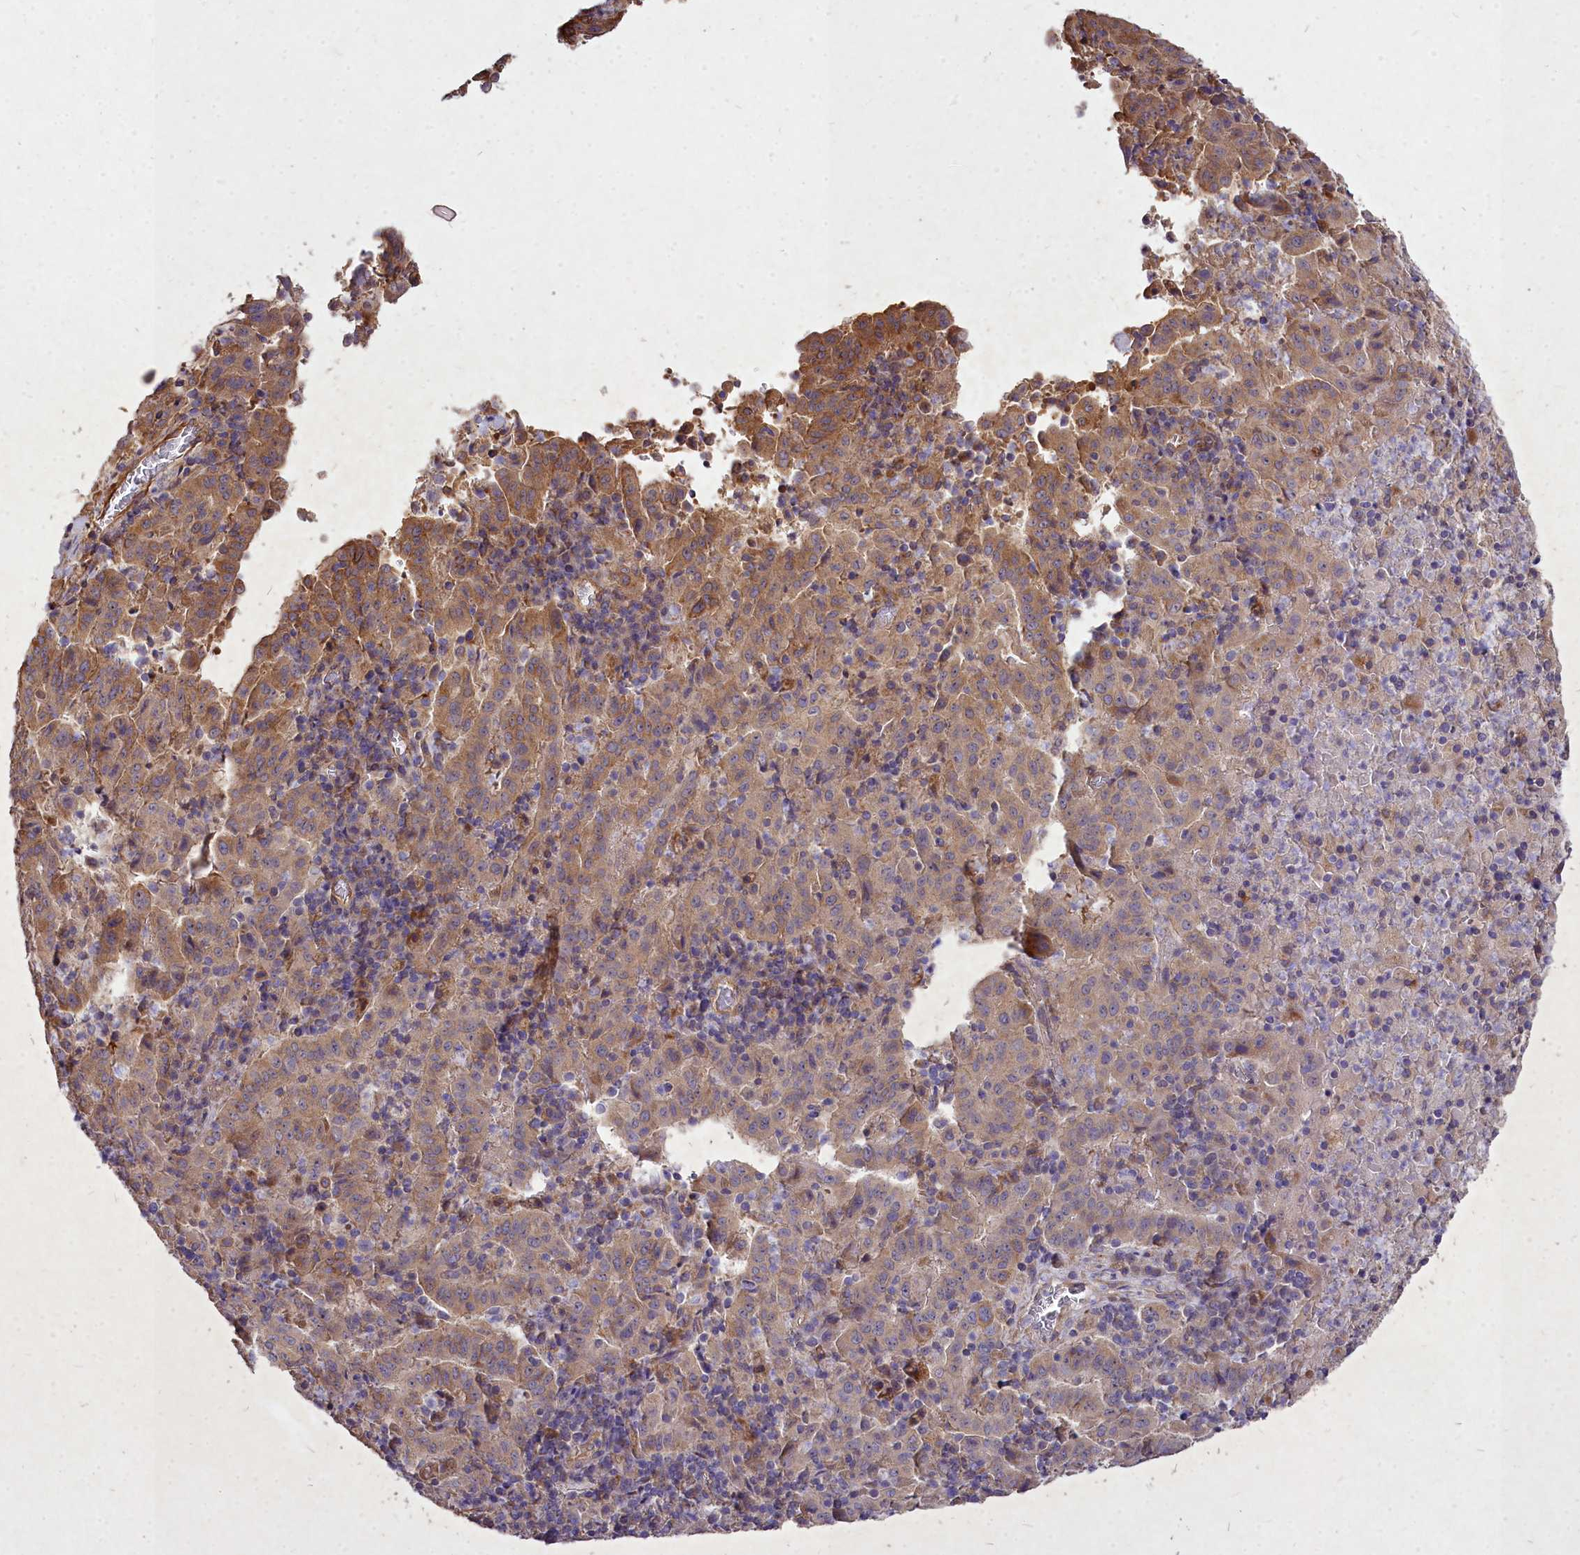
{"staining": {"intensity": "moderate", "quantity": ">75%", "location": "cytoplasmic/membranous"}, "tissue": "pancreatic cancer", "cell_type": "Tumor cells", "image_type": "cancer", "snomed": [{"axis": "morphology", "description": "Adenocarcinoma, NOS"}, {"axis": "topography", "description": "Pancreas"}], "caption": "Brown immunohistochemical staining in adenocarcinoma (pancreatic) demonstrates moderate cytoplasmic/membranous expression in approximately >75% of tumor cells.", "gene": "SKA1", "patient": {"sex": "male", "age": 63}}